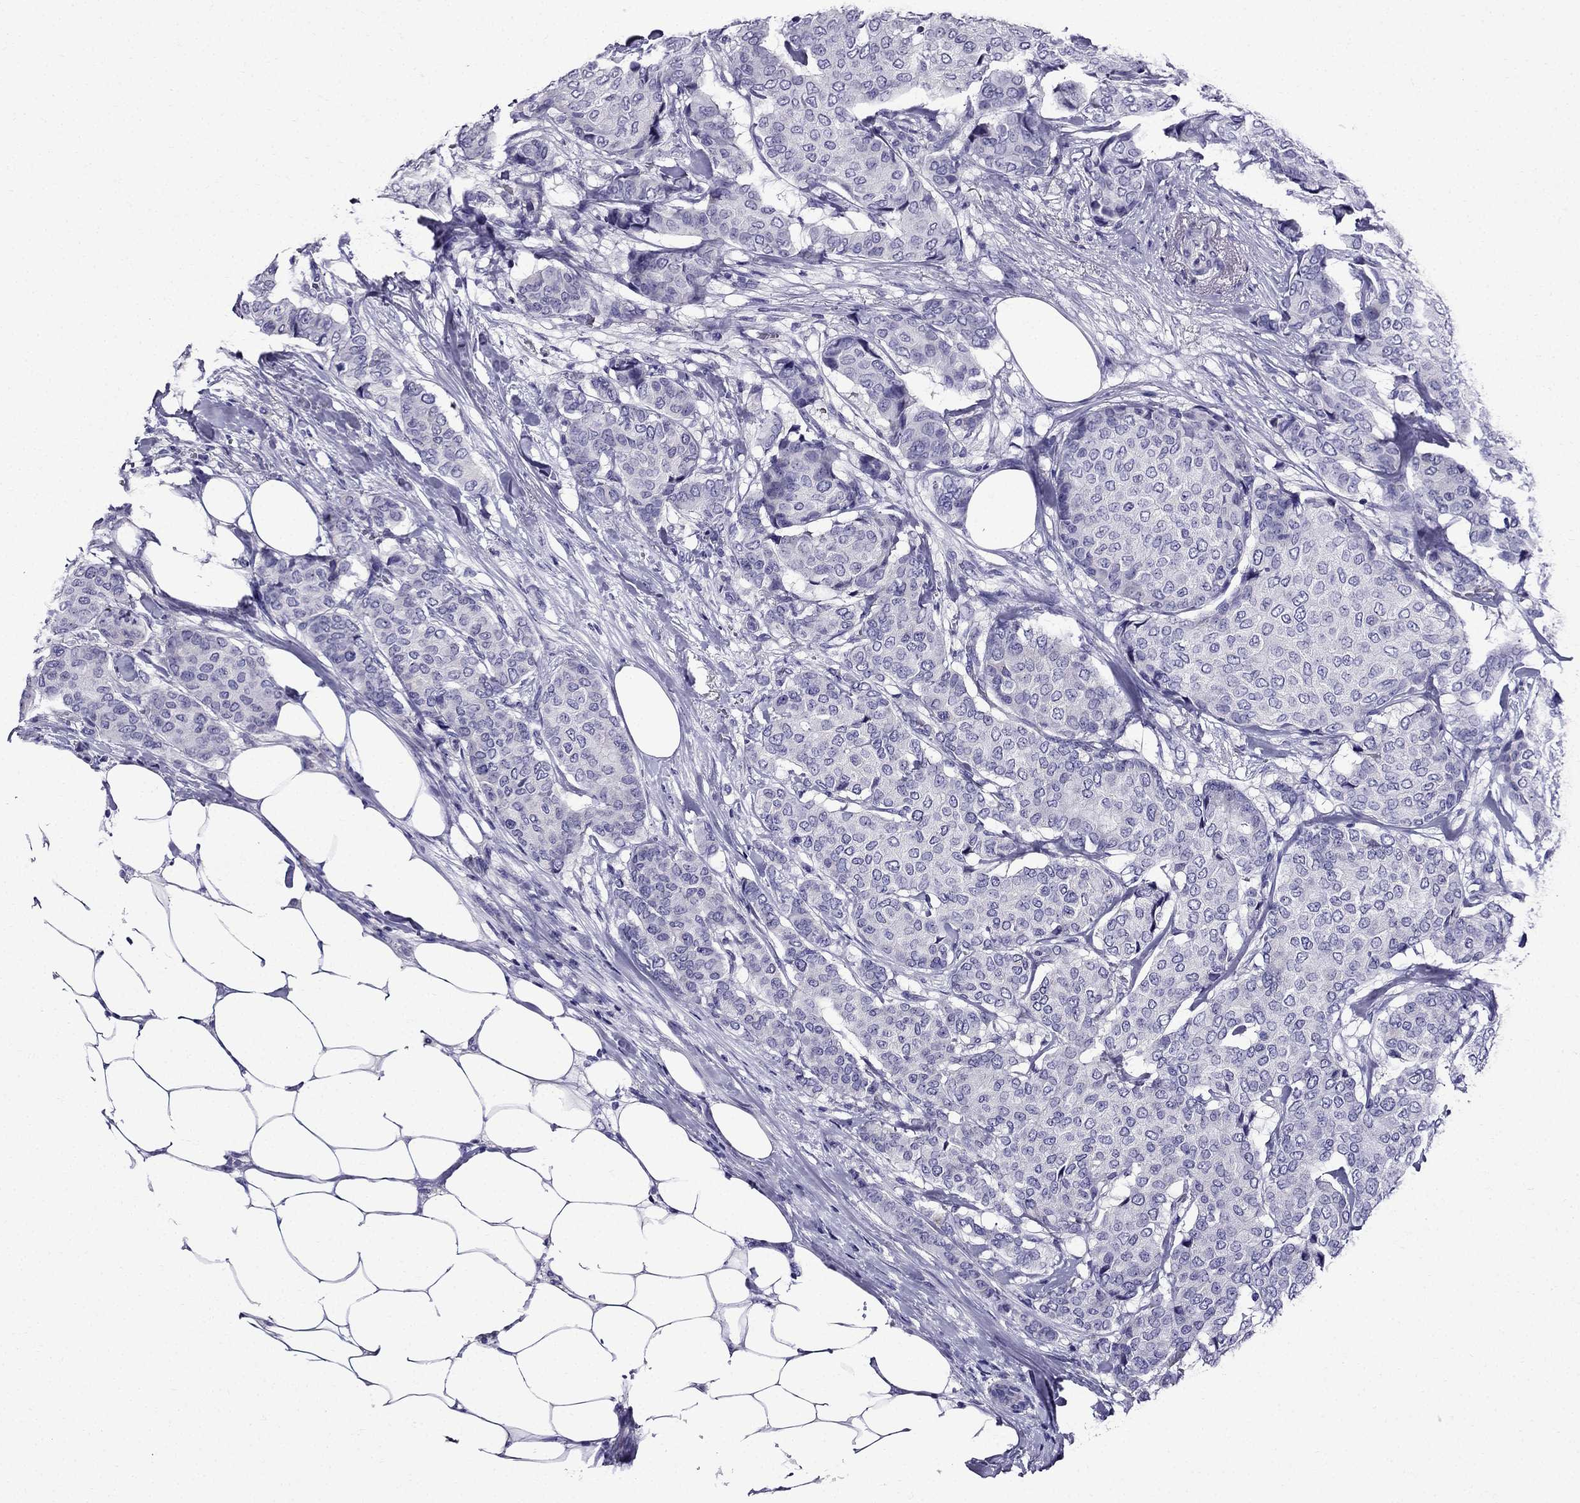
{"staining": {"intensity": "negative", "quantity": "none", "location": "none"}, "tissue": "breast cancer", "cell_type": "Tumor cells", "image_type": "cancer", "snomed": [{"axis": "morphology", "description": "Duct carcinoma"}, {"axis": "topography", "description": "Breast"}], "caption": "Tumor cells show no significant protein expression in breast cancer (intraductal carcinoma). (DAB immunohistochemistry visualized using brightfield microscopy, high magnification).", "gene": "ERC2", "patient": {"sex": "female", "age": 75}}